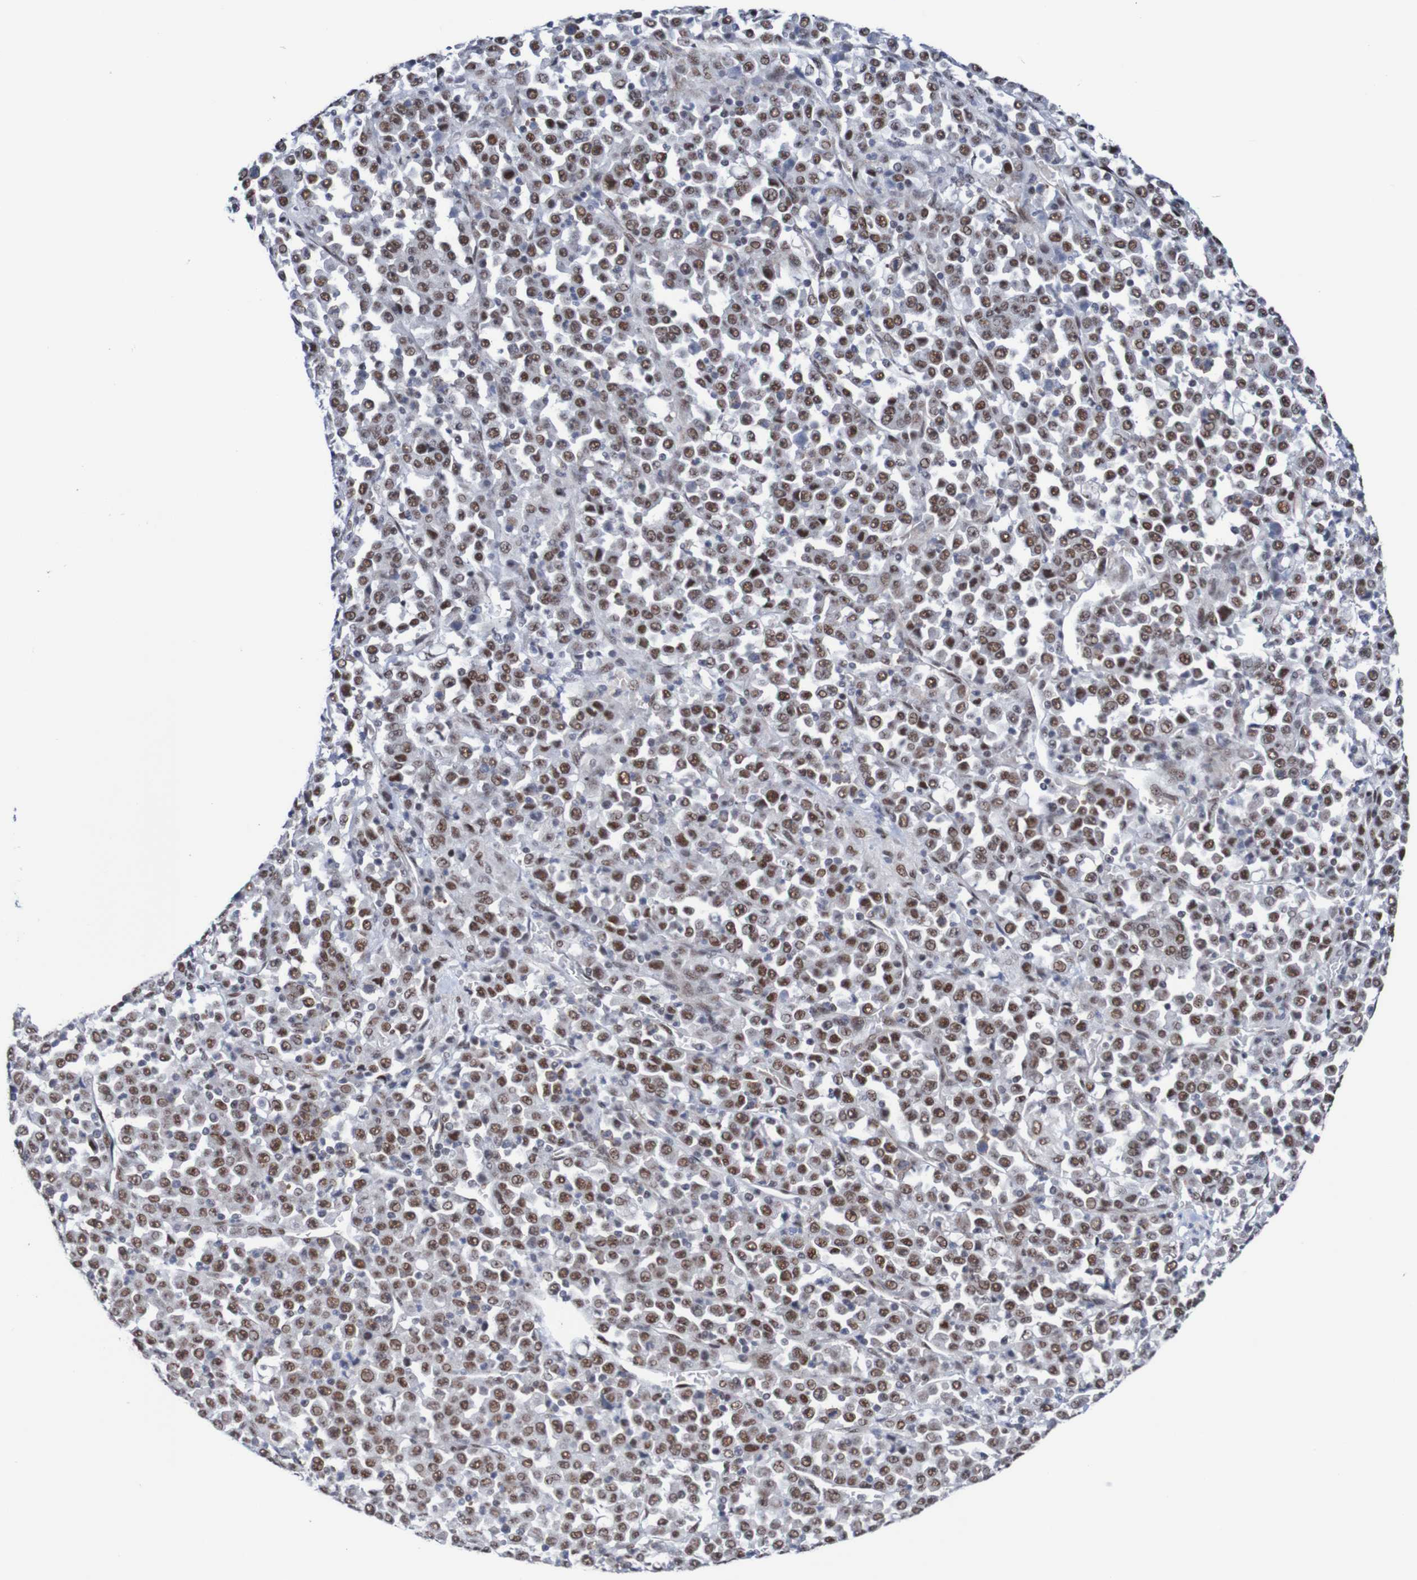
{"staining": {"intensity": "strong", "quantity": "25%-75%", "location": "nuclear"}, "tissue": "stomach cancer", "cell_type": "Tumor cells", "image_type": "cancer", "snomed": [{"axis": "morphology", "description": "Normal tissue, NOS"}, {"axis": "morphology", "description": "Adenocarcinoma, NOS"}, {"axis": "topography", "description": "Stomach, upper"}, {"axis": "topography", "description": "Stomach"}], "caption": "High-magnification brightfield microscopy of stomach adenocarcinoma stained with DAB (3,3'-diaminobenzidine) (brown) and counterstained with hematoxylin (blue). tumor cells exhibit strong nuclear expression is present in approximately25%-75% of cells. Nuclei are stained in blue.", "gene": "CDC5L", "patient": {"sex": "male", "age": 59}}